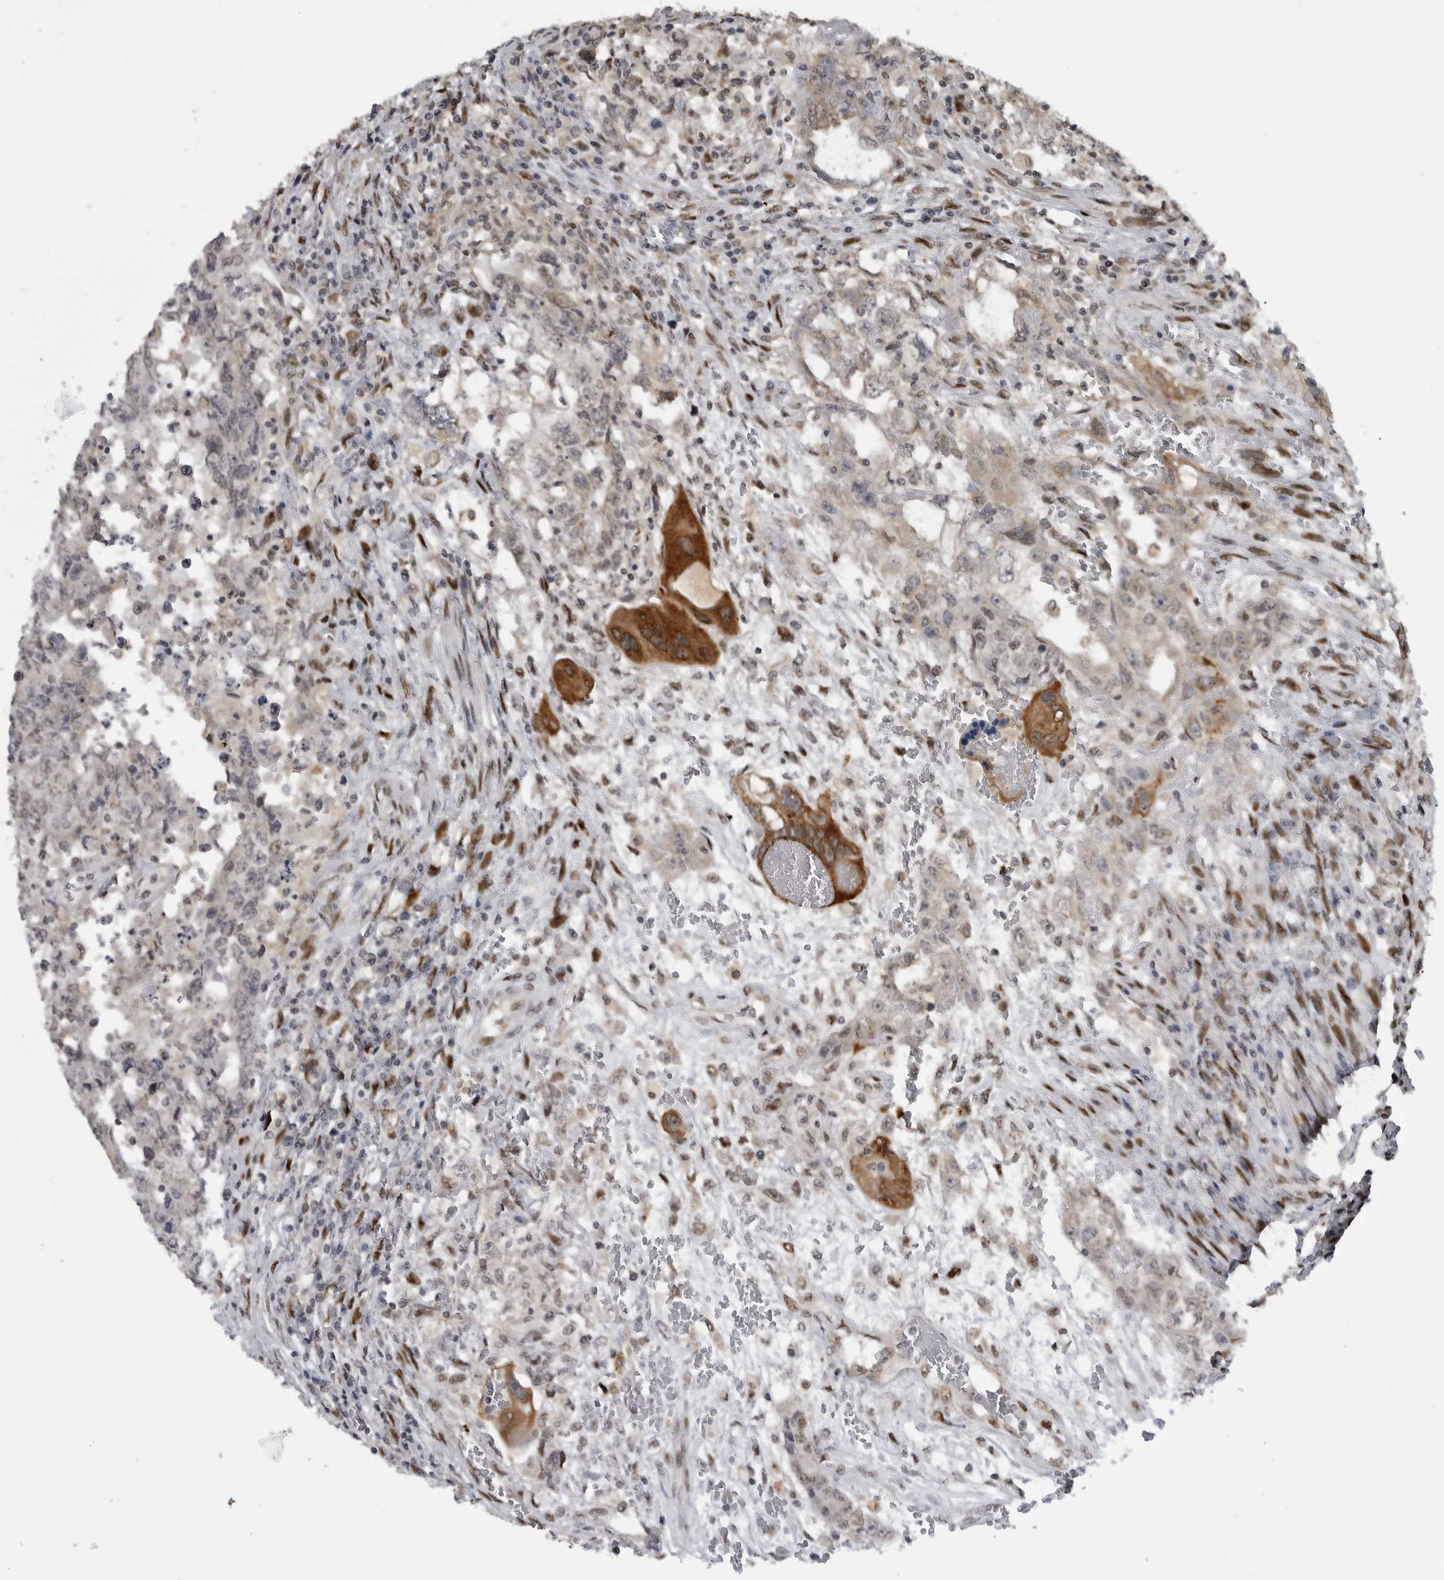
{"staining": {"intensity": "strong", "quantity": ">75%", "location": "cytoplasmic/membranous"}, "tissue": "testis cancer", "cell_type": "Tumor cells", "image_type": "cancer", "snomed": [{"axis": "morphology", "description": "Carcinoma, Embryonal, NOS"}, {"axis": "topography", "description": "Testis"}], "caption": "Strong cytoplasmic/membranous expression for a protein is present in approximately >75% of tumor cells of testis embryonal carcinoma using immunohistochemistry (IHC).", "gene": "C8orf58", "patient": {"sex": "male", "age": 26}}